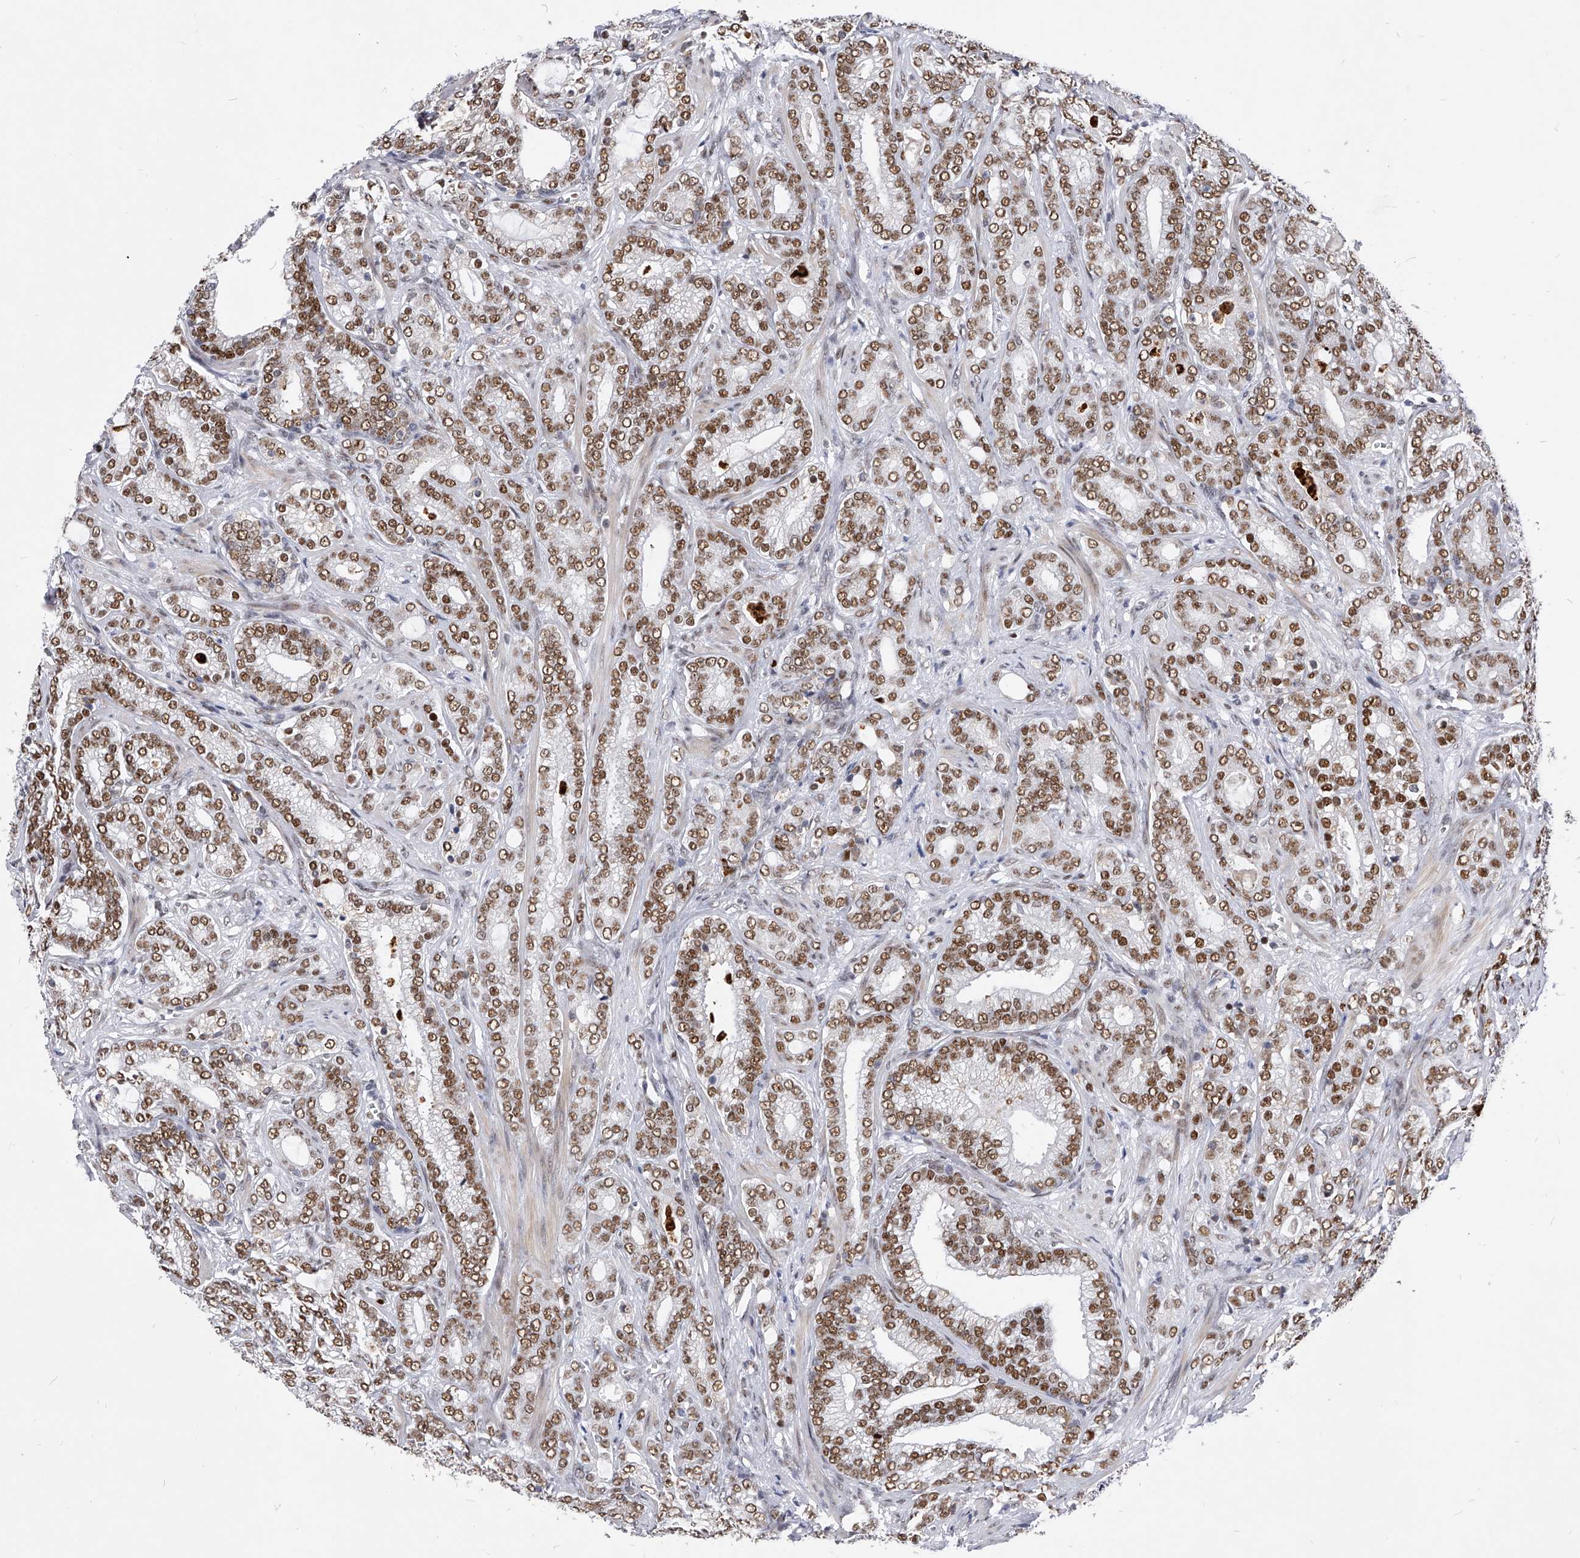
{"staining": {"intensity": "moderate", "quantity": ">75%", "location": "nuclear"}, "tissue": "prostate cancer", "cell_type": "Tumor cells", "image_type": "cancer", "snomed": [{"axis": "morphology", "description": "Adenocarcinoma, High grade"}, {"axis": "topography", "description": "Prostate and seminal vesicle, NOS"}], "caption": "High-power microscopy captured an immunohistochemistry (IHC) image of high-grade adenocarcinoma (prostate), revealing moderate nuclear expression in about >75% of tumor cells.", "gene": "TESK2", "patient": {"sex": "male", "age": 67}}